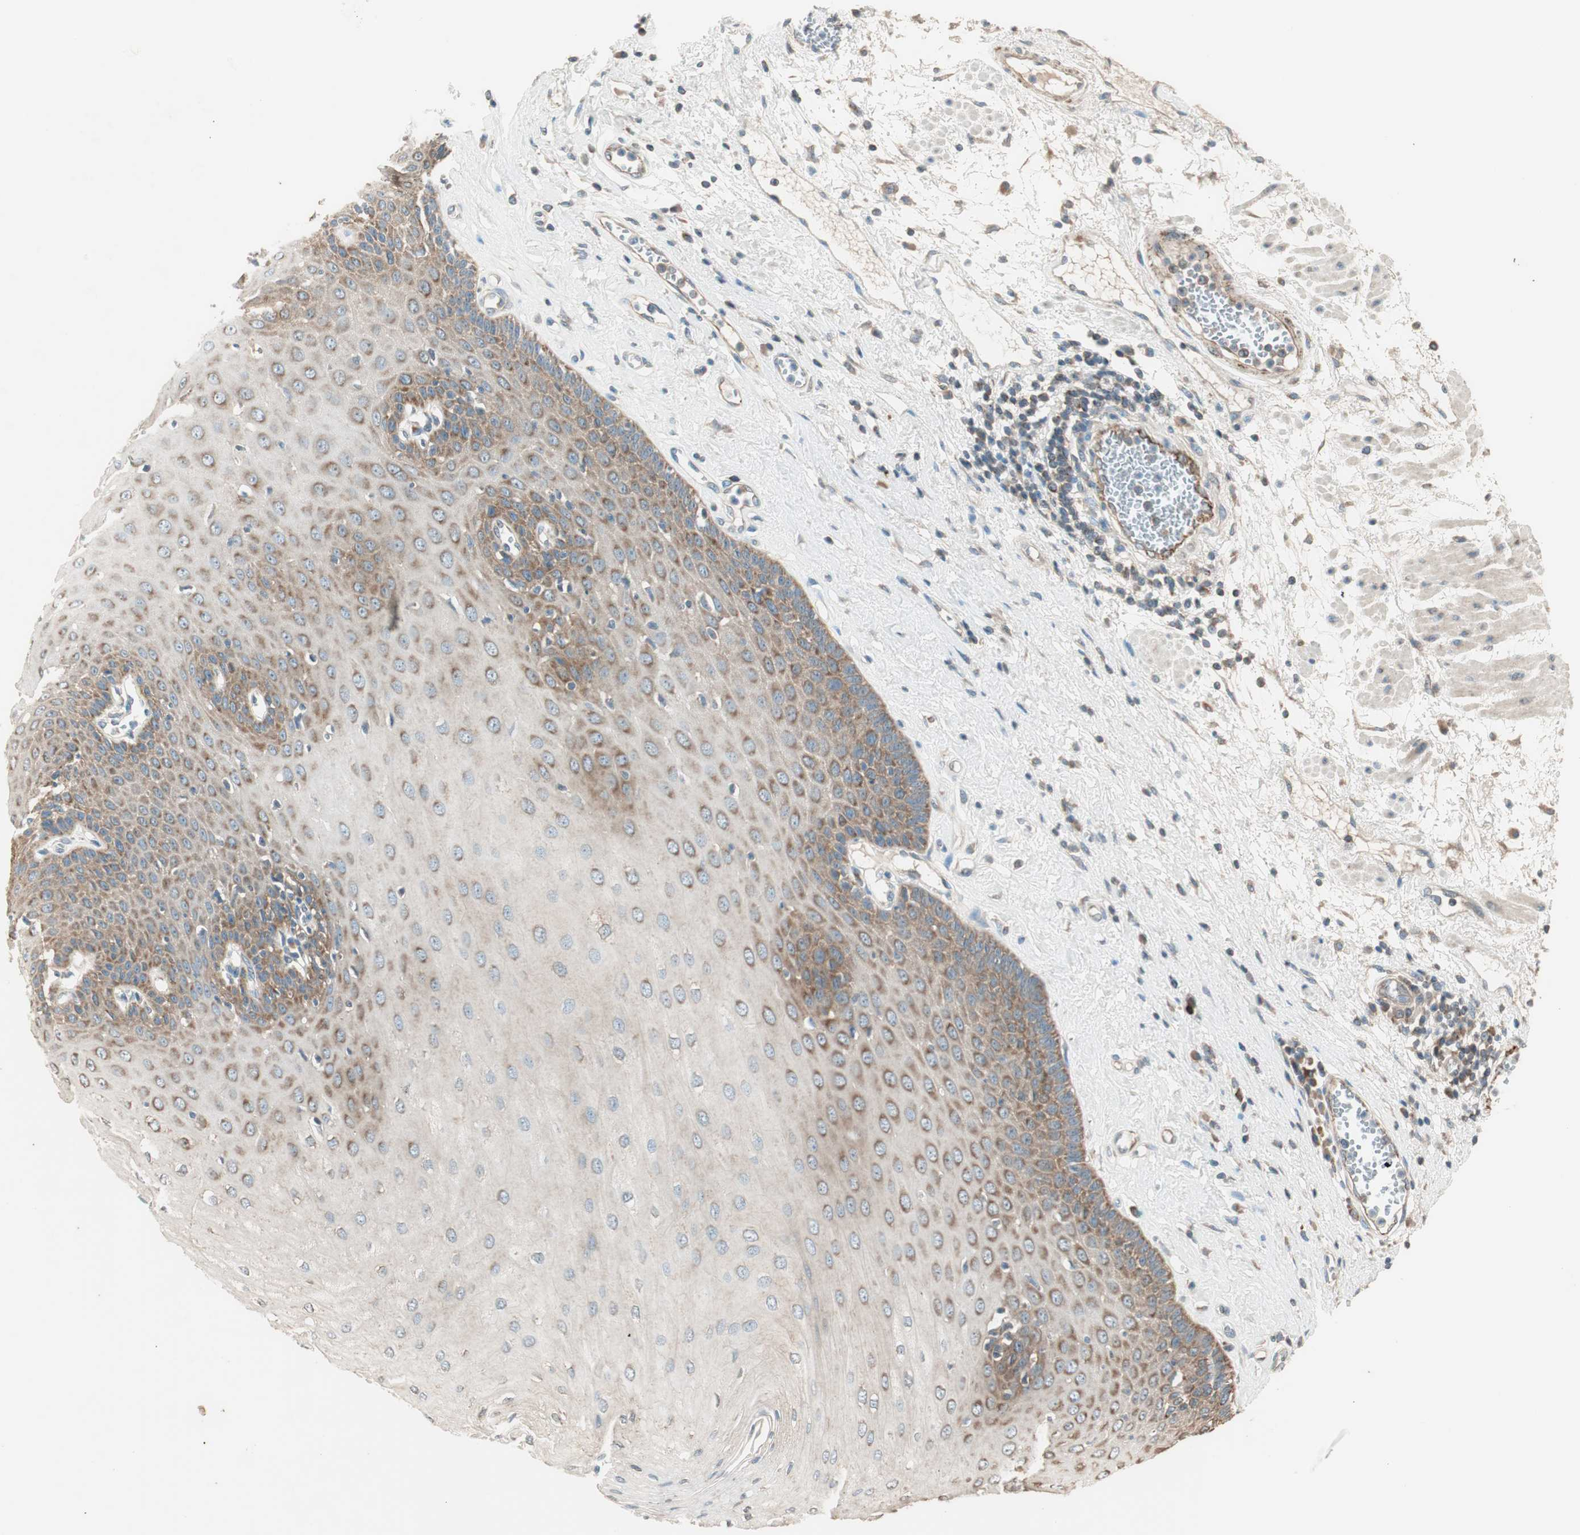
{"staining": {"intensity": "moderate", "quantity": ">75%", "location": "cytoplasmic/membranous"}, "tissue": "esophagus", "cell_type": "Squamous epithelial cells", "image_type": "normal", "snomed": [{"axis": "morphology", "description": "Normal tissue, NOS"}, {"axis": "morphology", "description": "Squamous cell carcinoma, NOS"}, {"axis": "topography", "description": "Esophagus"}], "caption": "The photomicrograph shows staining of normal esophagus, revealing moderate cytoplasmic/membranous protein positivity (brown color) within squamous epithelial cells.", "gene": "CC2D1A", "patient": {"sex": "male", "age": 65}}